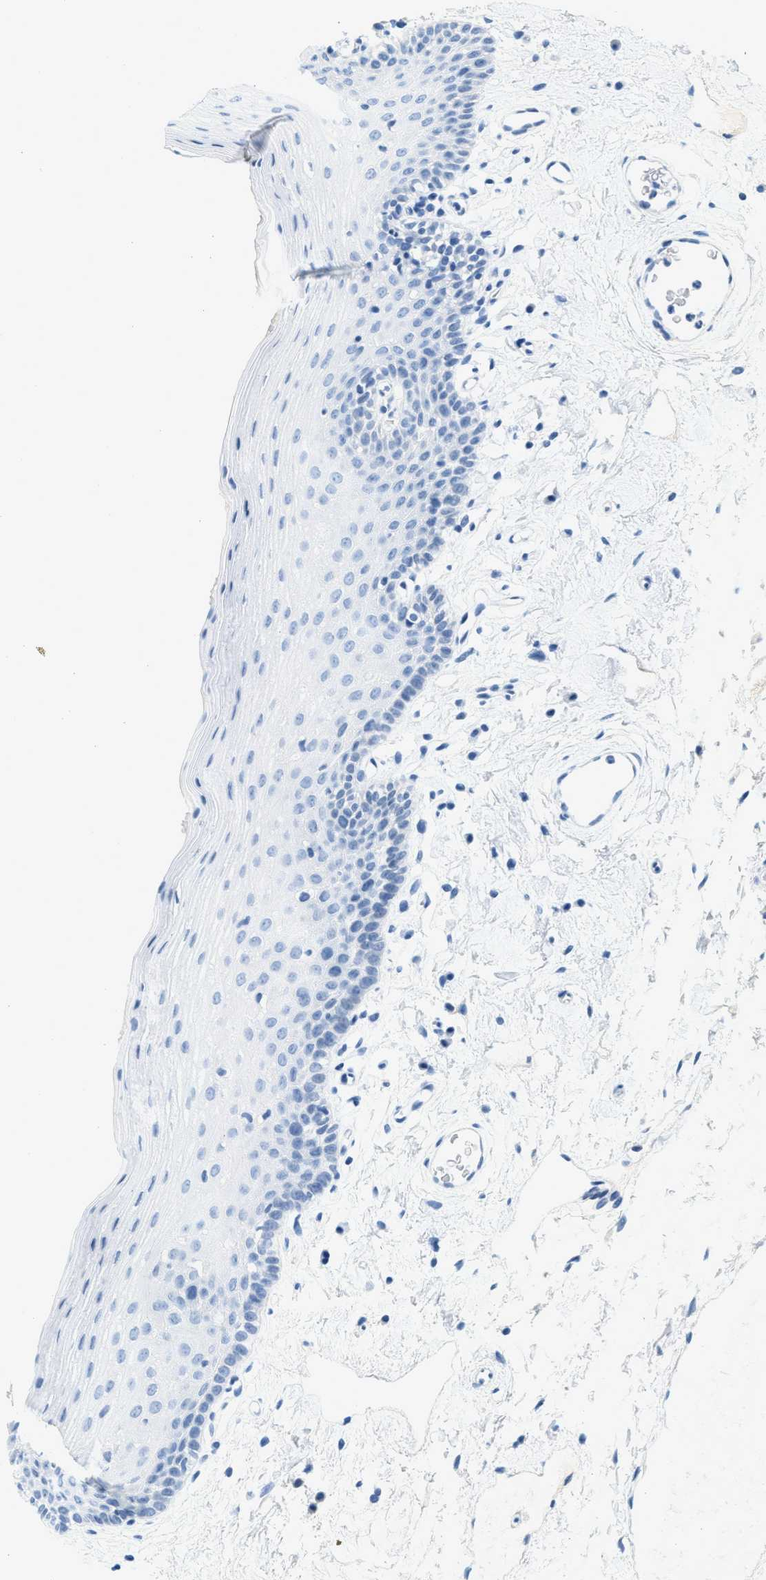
{"staining": {"intensity": "negative", "quantity": "none", "location": "none"}, "tissue": "oral mucosa", "cell_type": "Squamous epithelial cells", "image_type": "normal", "snomed": [{"axis": "morphology", "description": "Normal tissue, NOS"}, {"axis": "topography", "description": "Oral tissue"}], "caption": "An IHC histopathology image of unremarkable oral mucosa is shown. There is no staining in squamous epithelial cells of oral mucosa. The staining is performed using DAB (3,3'-diaminobenzidine) brown chromogen with nuclei counter-stained in using hematoxylin.", "gene": "CYP4X1", "patient": {"sex": "male", "age": 66}}